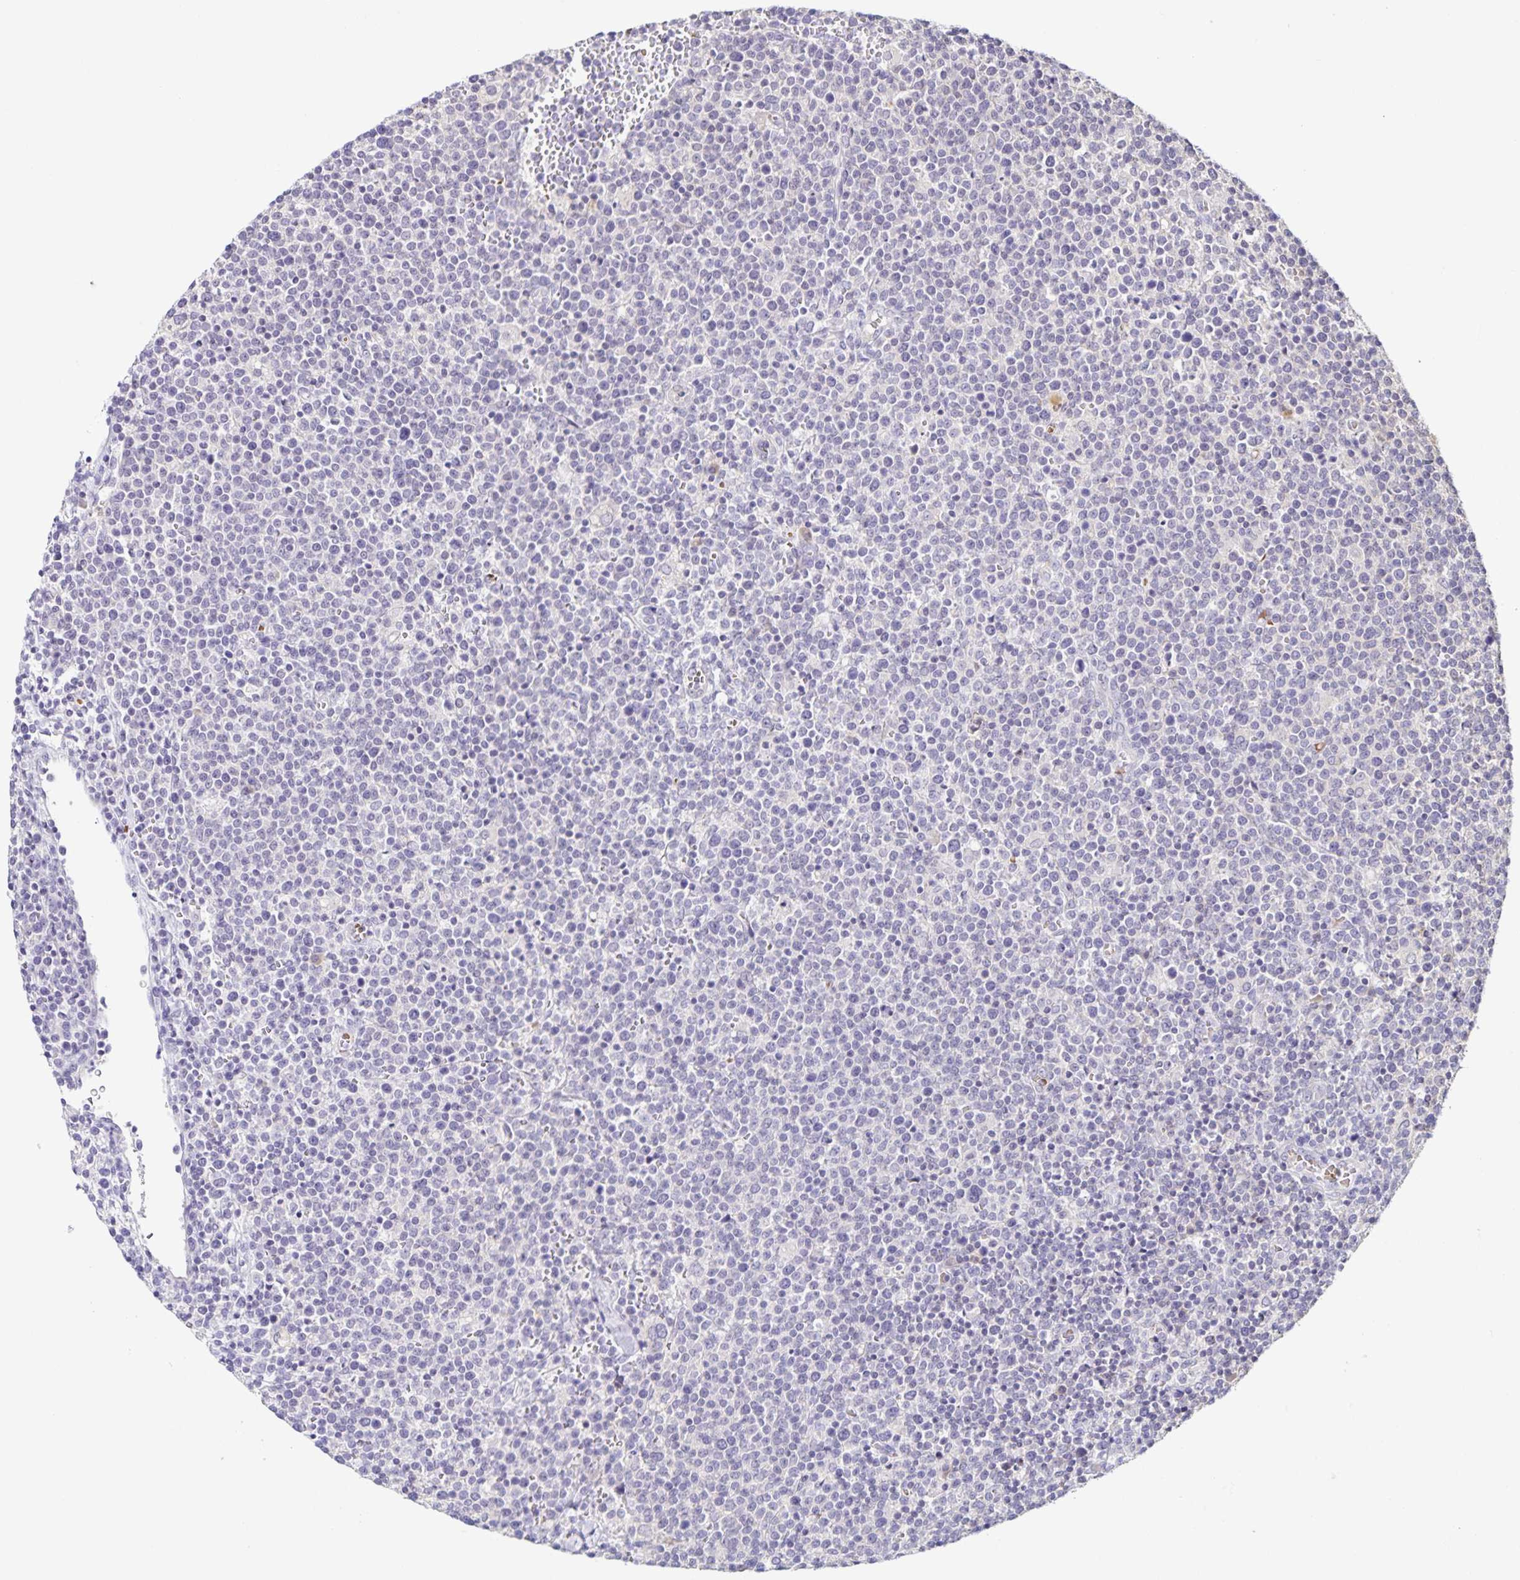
{"staining": {"intensity": "negative", "quantity": "none", "location": "none"}, "tissue": "lymphoma", "cell_type": "Tumor cells", "image_type": "cancer", "snomed": [{"axis": "morphology", "description": "Malignant lymphoma, non-Hodgkin's type, High grade"}, {"axis": "topography", "description": "Lymph node"}], "caption": "Tumor cells show no significant protein staining in lymphoma. Brightfield microscopy of immunohistochemistry stained with DAB (brown) and hematoxylin (blue), captured at high magnification.", "gene": "STPG4", "patient": {"sex": "male", "age": 61}}